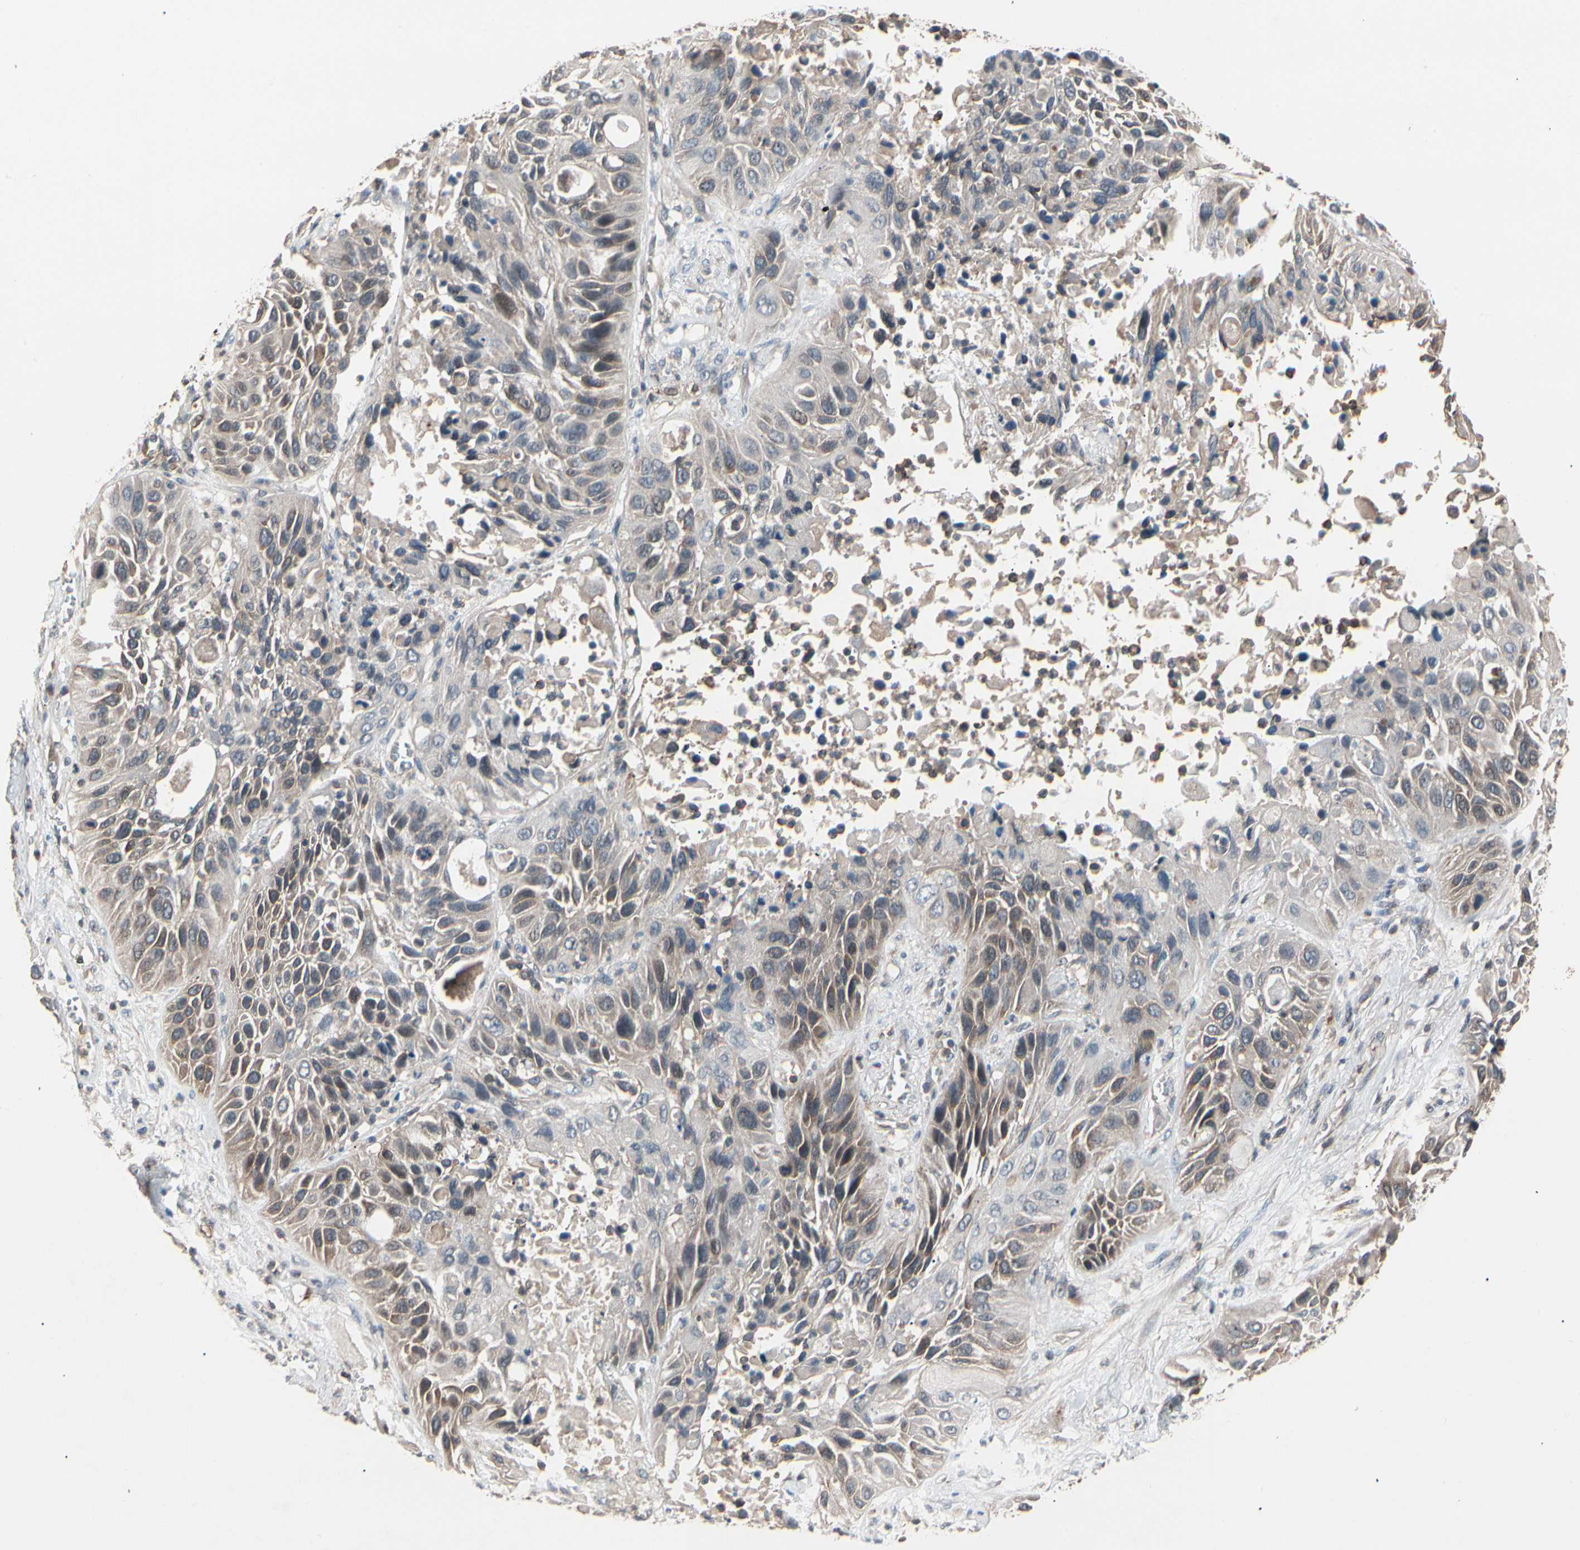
{"staining": {"intensity": "weak", "quantity": "<25%", "location": "cytoplasmic/membranous"}, "tissue": "lung cancer", "cell_type": "Tumor cells", "image_type": "cancer", "snomed": [{"axis": "morphology", "description": "Squamous cell carcinoma, NOS"}, {"axis": "topography", "description": "Lung"}], "caption": "Immunohistochemistry (IHC) of human lung cancer shows no positivity in tumor cells.", "gene": "MAPK13", "patient": {"sex": "female", "age": 76}}